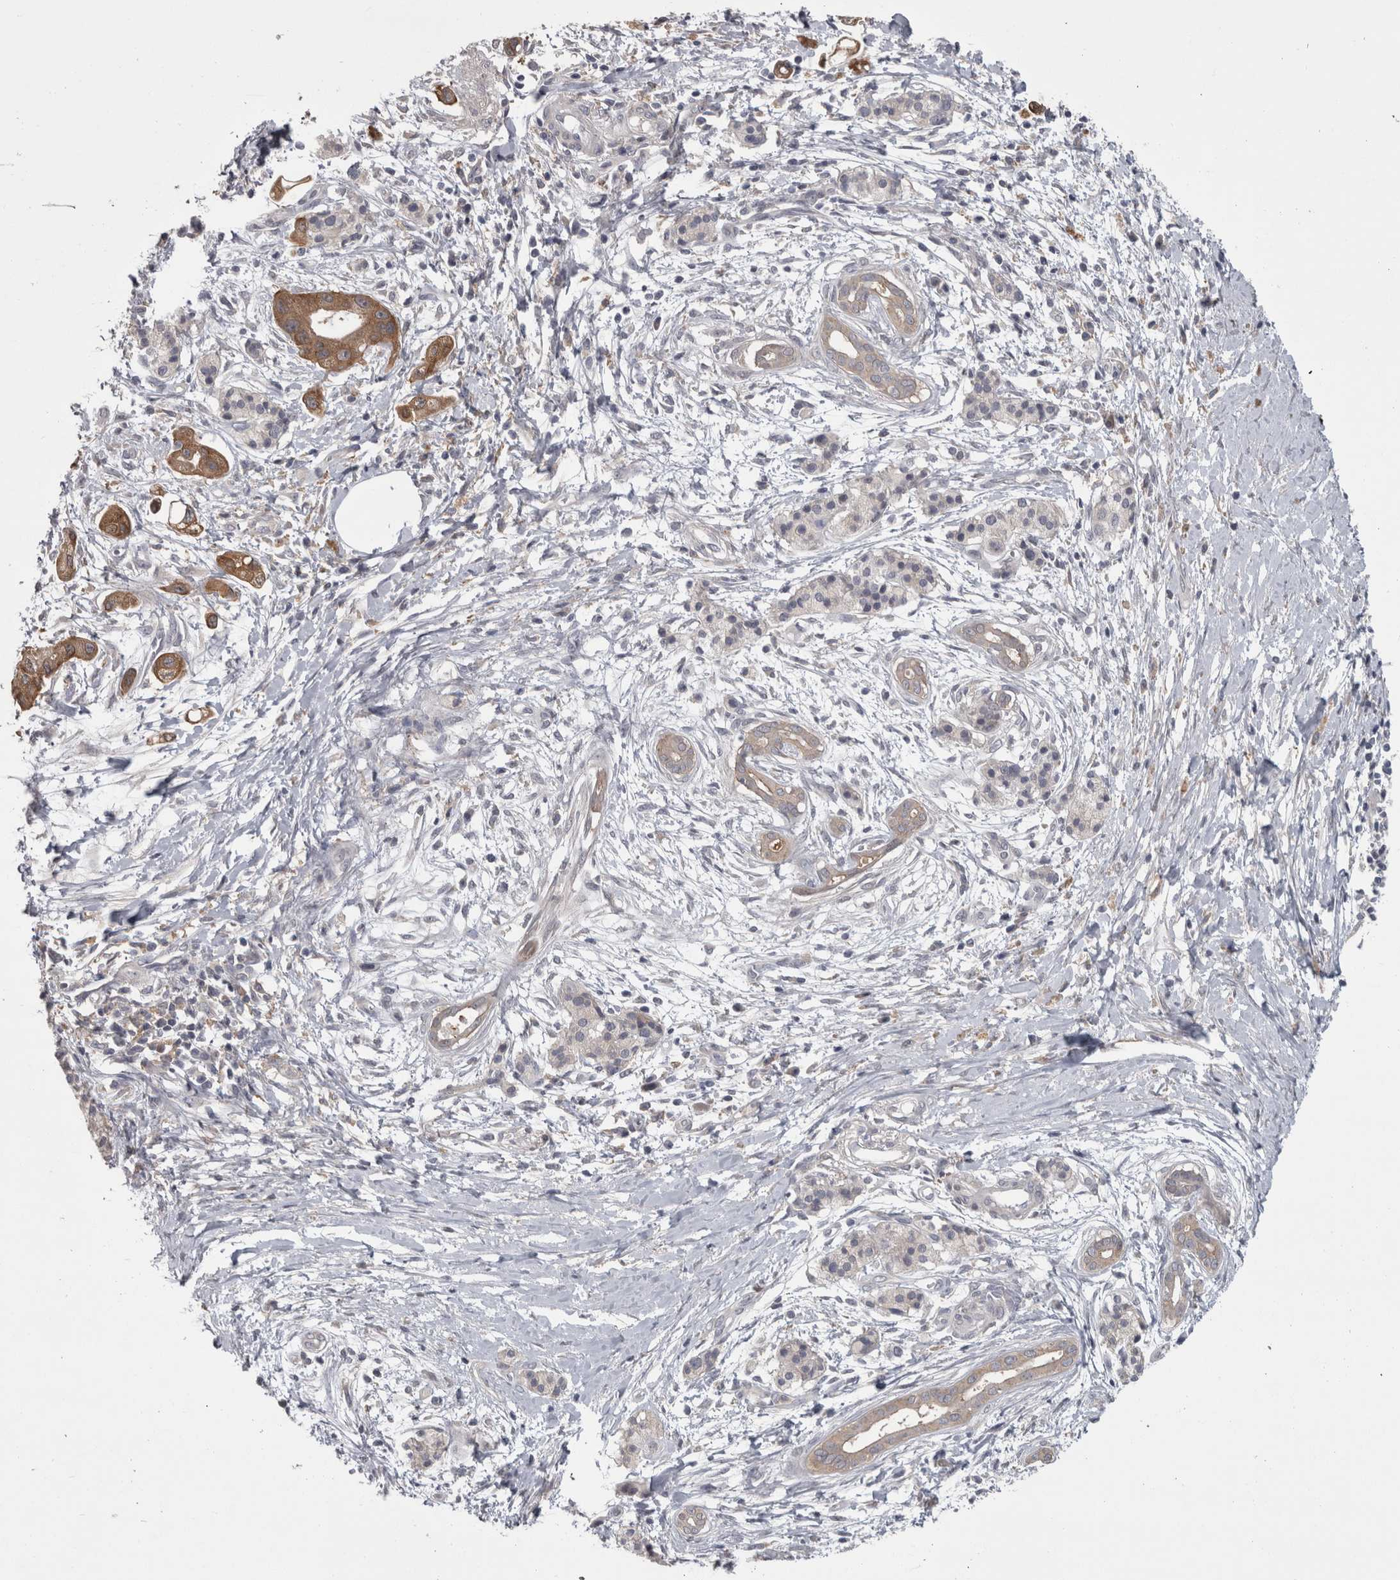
{"staining": {"intensity": "moderate", "quantity": ">75%", "location": "cytoplasmic/membranous"}, "tissue": "pancreatic cancer", "cell_type": "Tumor cells", "image_type": "cancer", "snomed": [{"axis": "morphology", "description": "Adenocarcinoma, NOS"}, {"axis": "topography", "description": "Pancreas"}], "caption": "An image showing moderate cytoplasmic/membranous staining in approximately >75% of tumor cells in pancreatic cancer, as visualized by brown immunohistochemical staining.", "gene": "PRKCI", "patient": {"sex": "male", "age": 59}}